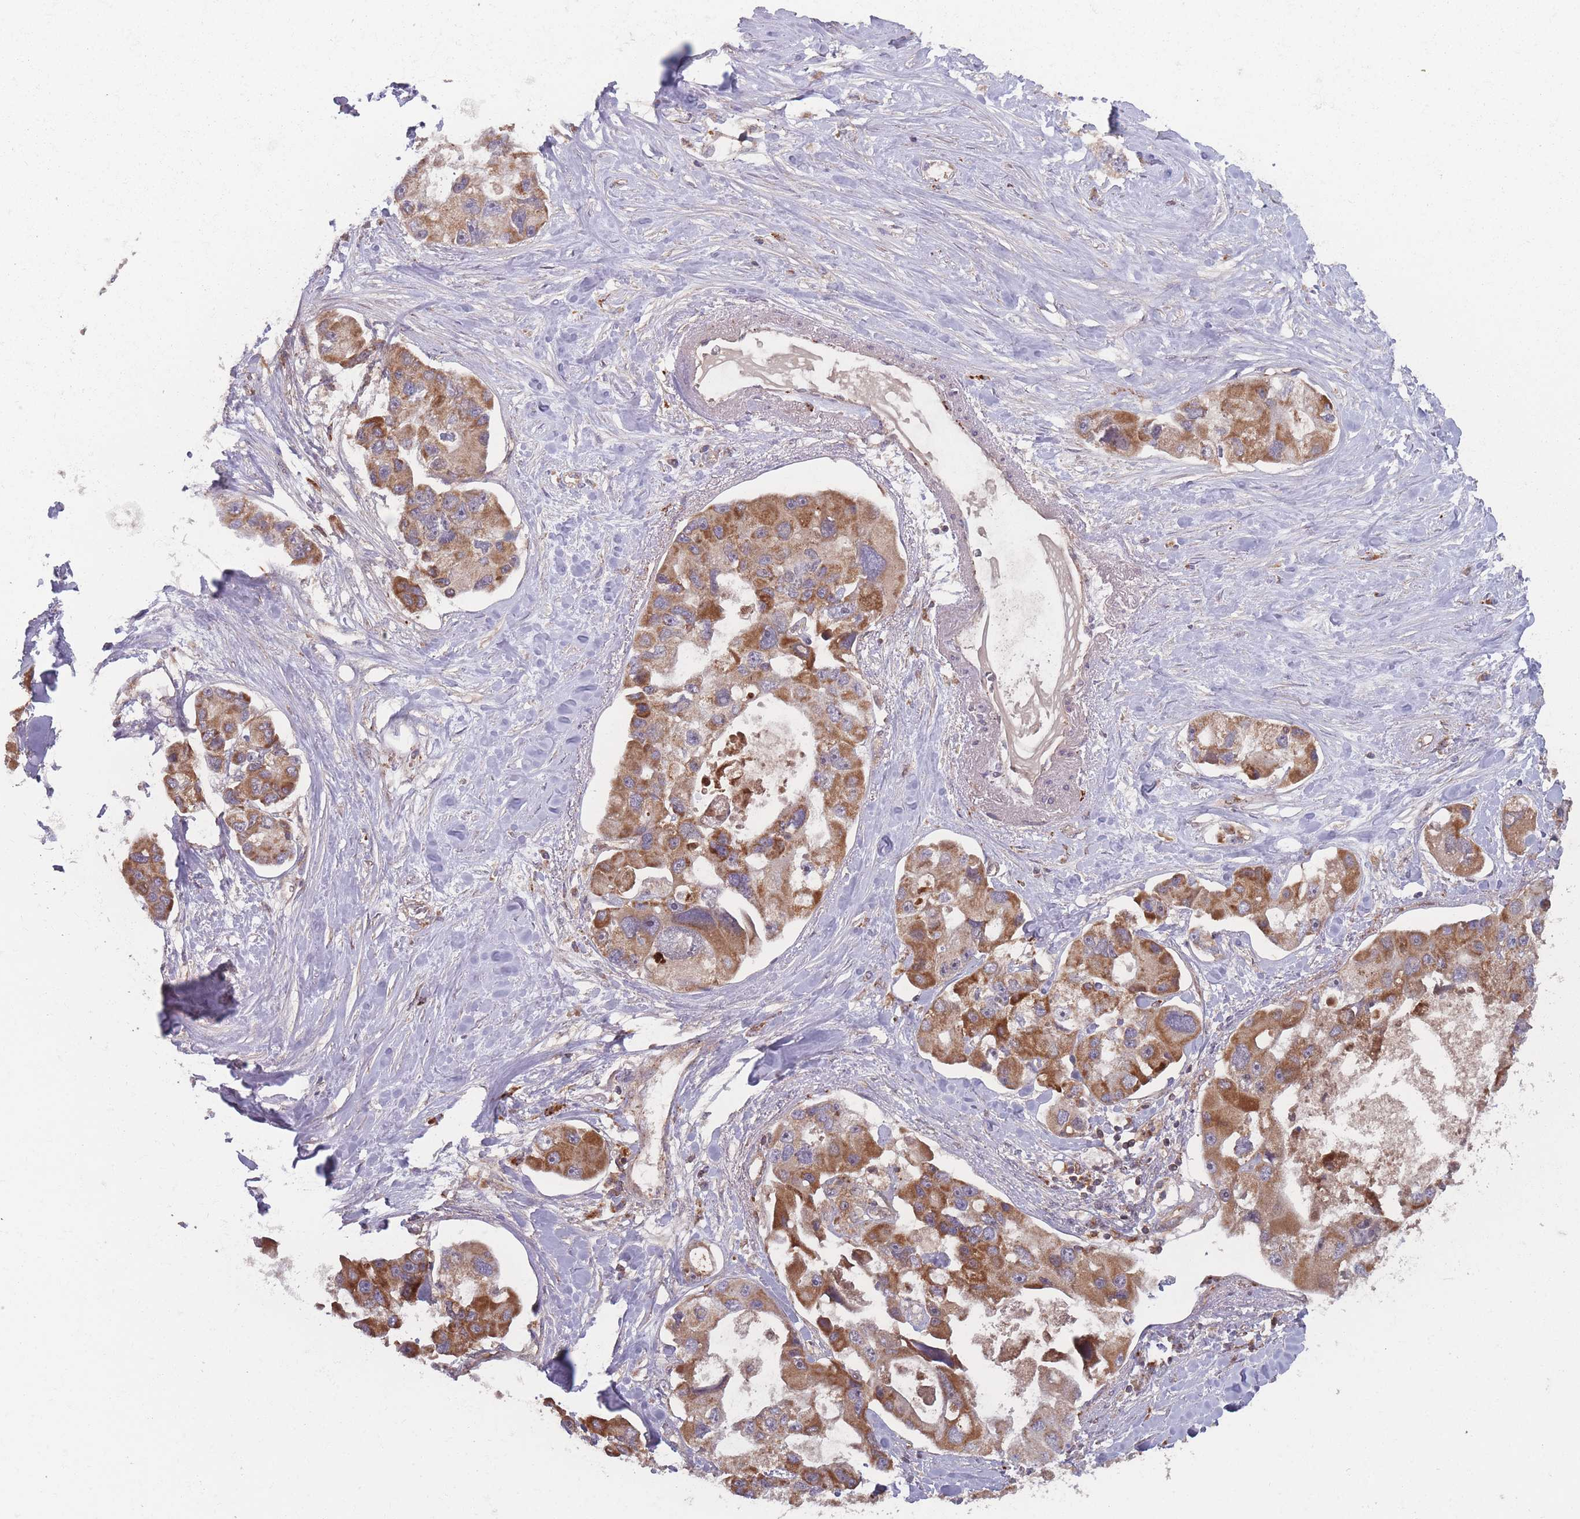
{"staining": {"intensity": "moderate", "quantity": ">75%", "location": "cytoplasmic/membranous"}, "tissue": "lung cancer", "cell_type": "Tumor cells", "image_type": "cancer", "snomed": [{"axis": "morphology", "description": "Adenocarcinoma, NOS"}, {"axis": "topography", "description": "Lung"}], "caption": "A brown stain highlights moderate cytoplasmic/membranous staining of a protein in lung adenocarcinoma tumor cells.", "gene": "ATP5MG", "patient": {"sex": "female", "age": 54}}